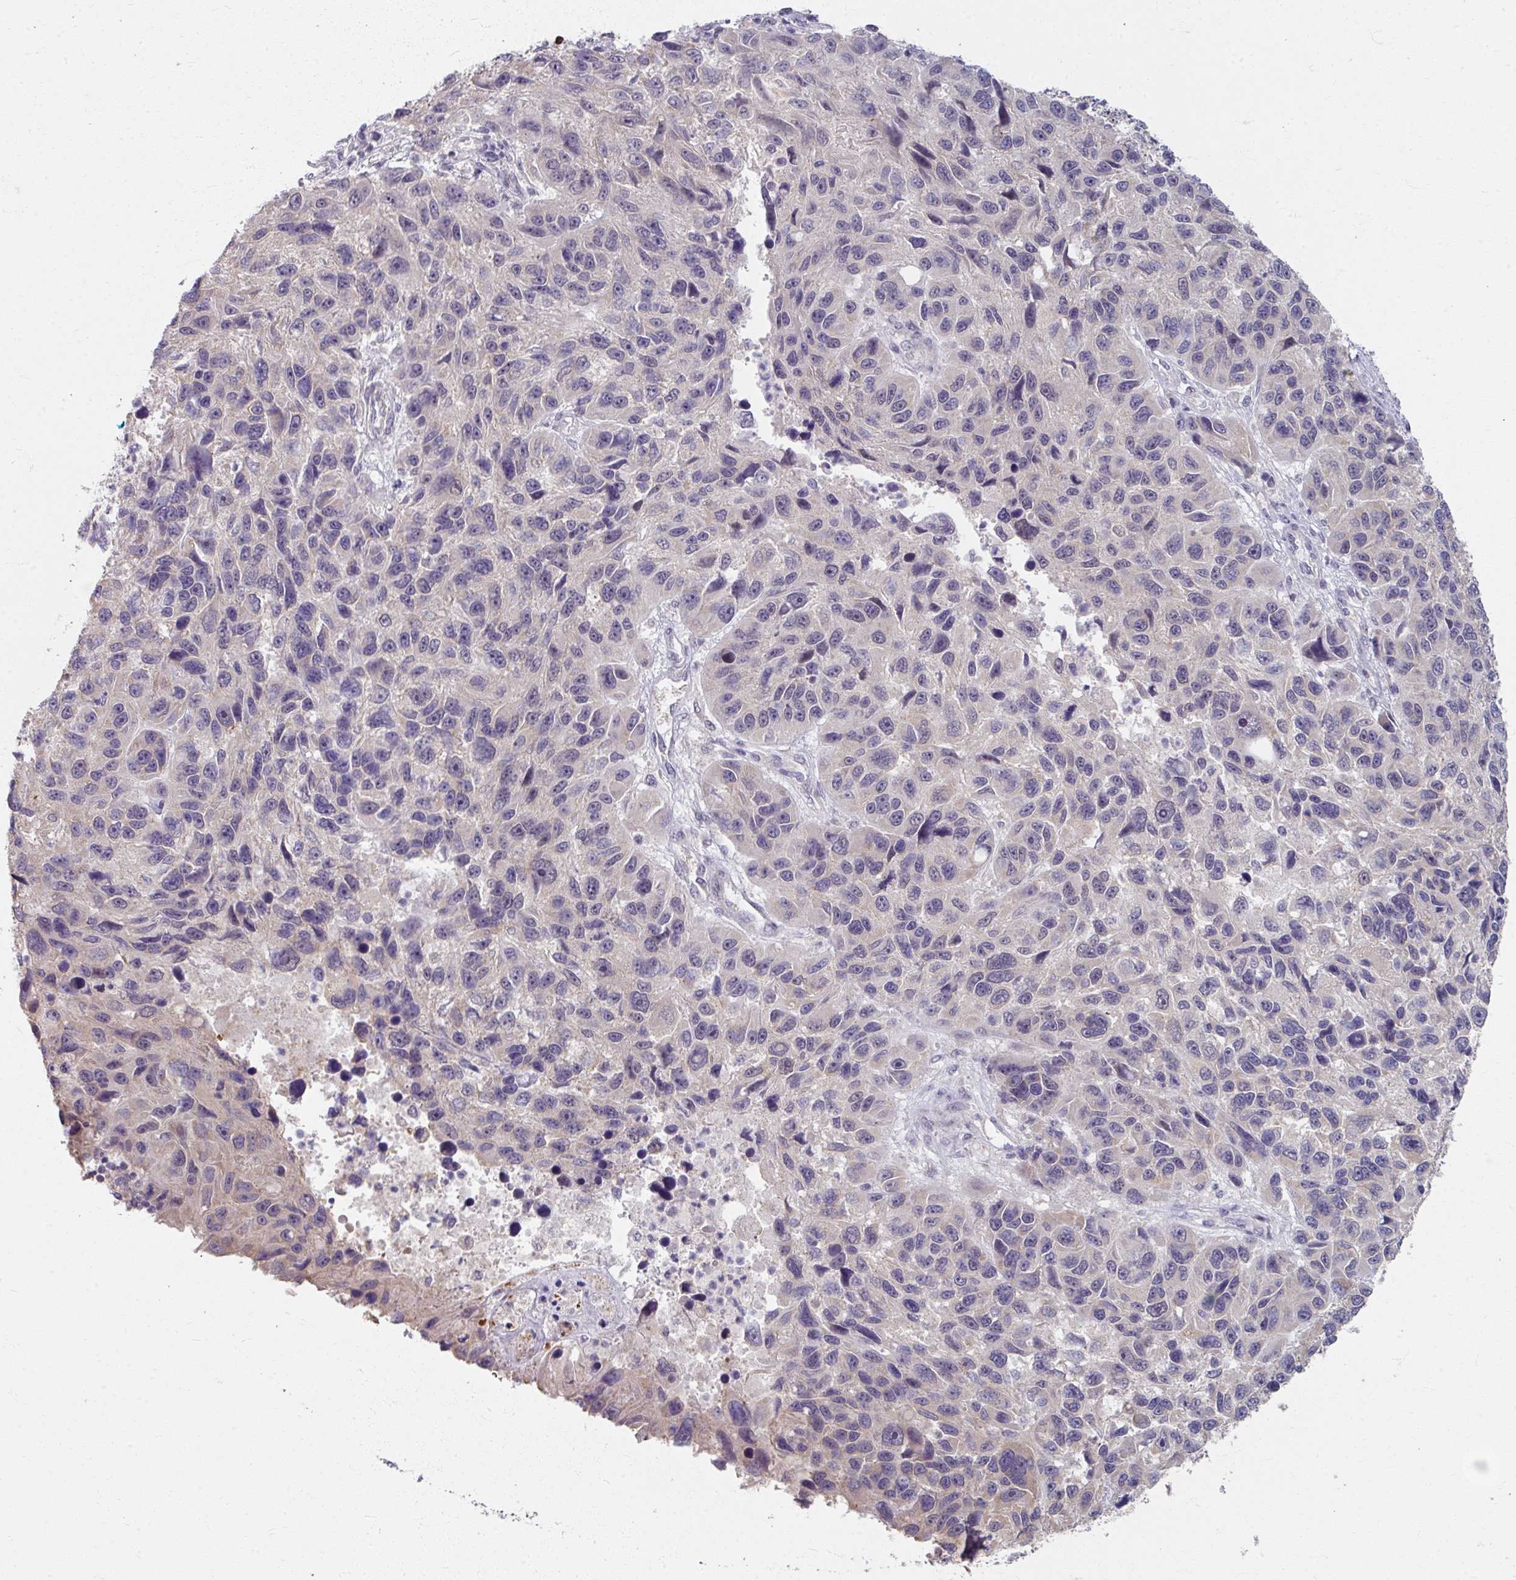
{"staining": {"intensity": "weak", "quantity": "<25%", "location": "cytoplasmic/membranous"}, "tissue": "melanoma", "cell_type": "Tumor cells", "image_type": "cancer", "snomed": [{"axis": "morphology", "description": "Malignant melanoma, NOS"}, {"axis": "topography", "description": "Skin"}], "caption": "IHC histopathology image of neoplastic tissue: melanoma stained with DAB (3,3'-diaminobenzidine) shows no significant protein expression in tumor cells. The staining was performed using DAB to visualize the protein expression in brown, while the nuclei were stained in blue with hematoxylin (Magnification: 20x).", "gene": "KMT5C", "patient": {"sex": "male", "age": 53}}